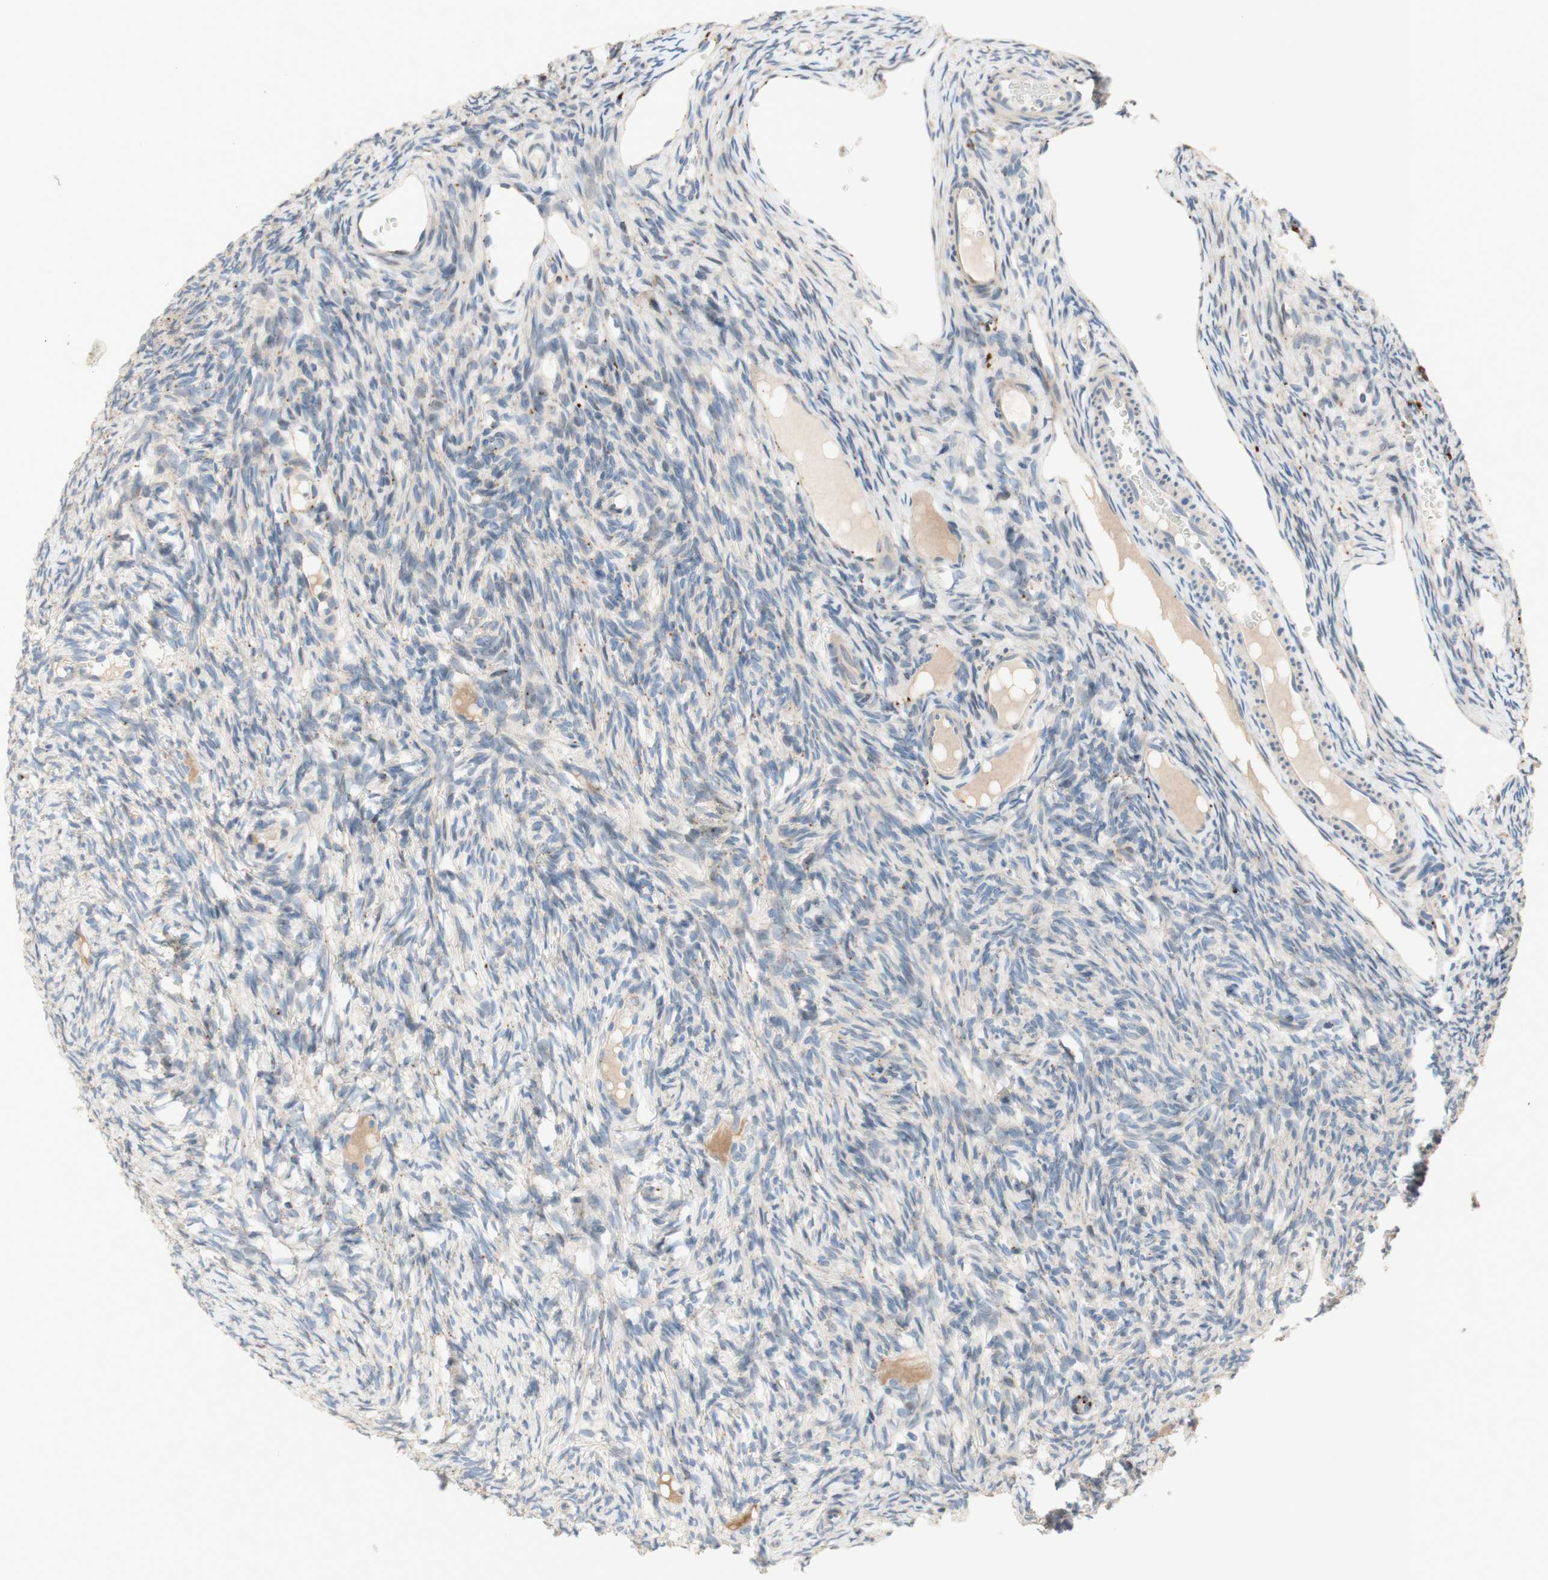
{"staining": {"intensity": "negative", "quantity": "none", "location": "none"}, "tissue": "ovary", "cell_type": "Ovarian stroma cells", "image_type": "normal", "snomed": [{"axis": "morphology", "description": "Normal tissue, NOS"}, {"axis": "topography", "description": "Ovary"}], "caption": "DAB (3,3'-diaminobenzidine) immunohistochemical staining of normal ovary demonstrates no significant positivity in ovarian stroma cells. The staining was performed using DAB to visualize the protein expression in brown, while the nuclei were stained in blue with hematoxylin (Magnification: 20x).", "gene": "PTPN21", "patient": {"sex": "female", "age": 33}}